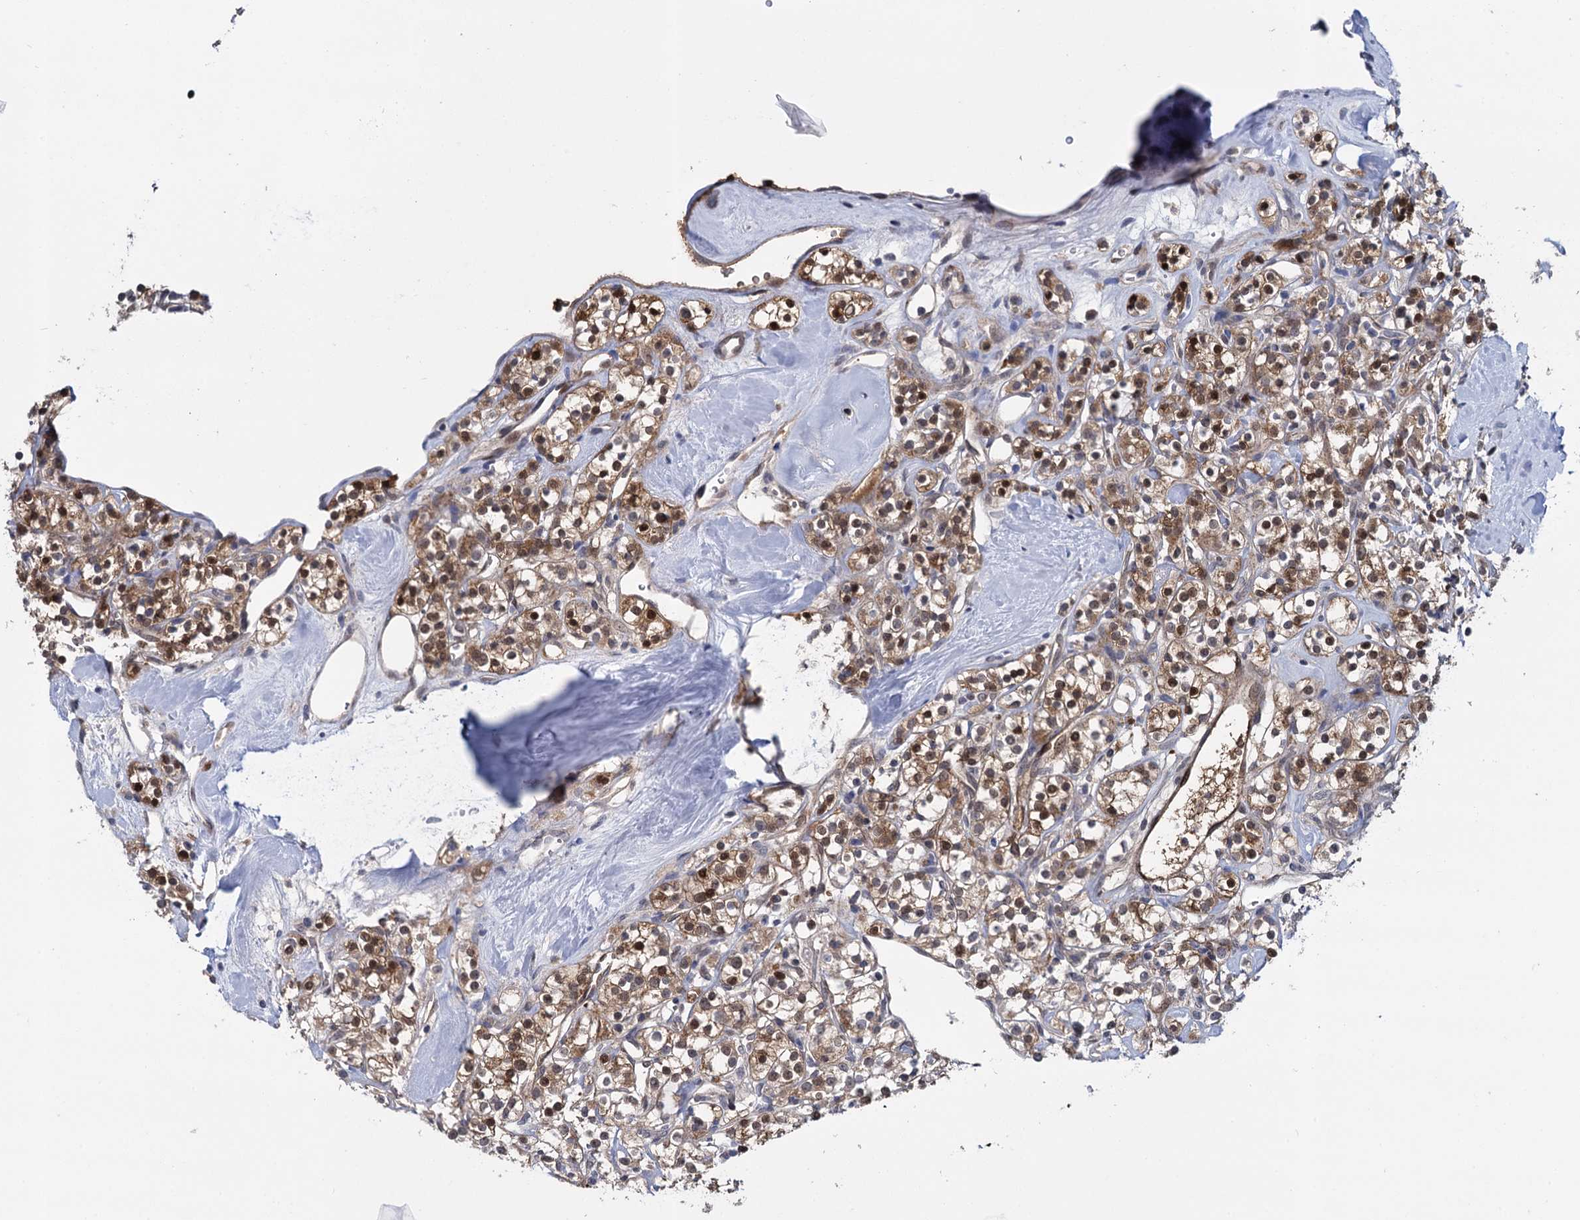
{"staining": {"intensity": "moderate", "quantity": ">75%", "location": "cytoplasmic/membranous,nuclear"}, "tissue": "renal cancer", "cell_type": "Tumor cells", "image_type": "cancer", "snomed": [{"axis": "morphology", "description": "Adenocarcinoma, NOS"}, {"axis": "topography", "description": "Kidney"}], "caption": "IHC staining of renal adenocarcinoma, which reveals medium levels of moderate cytoplasmic/membranous and nuclear staining in about >75% of tumor cells indicating moderate cytoplasmic/membranous and nuclear protein positivity. The staining was performed using DAB (brown) for protein detection and nuclei were counterstained in hematoxylin (blue).", "gene": "GLO1", "patient": {"sex": "male", "age": 77}}